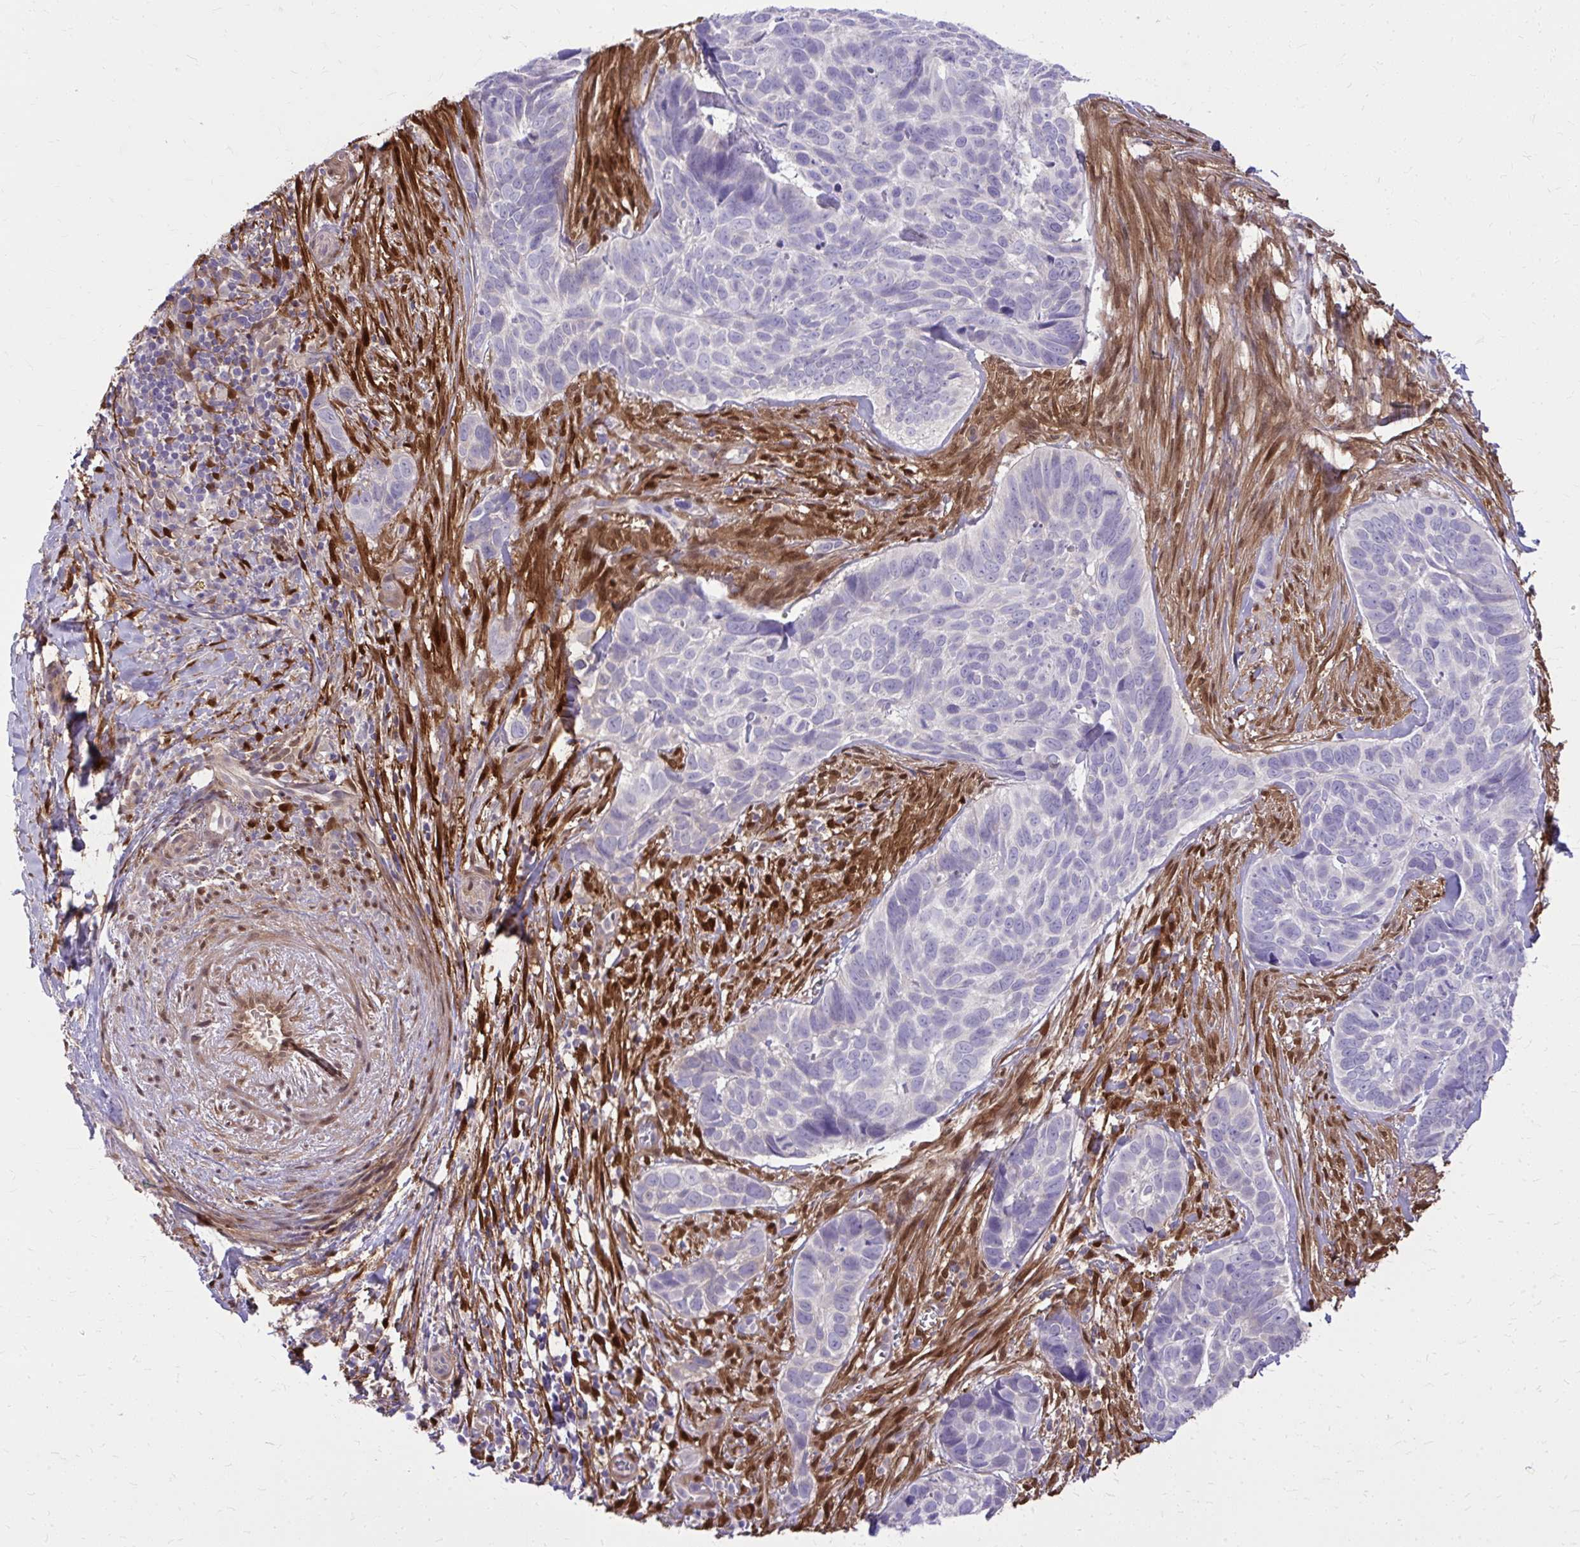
{"staining": {"intensity": "negative", "quantity": "none", "location": "none"}, "tissue": "skin cancer", "cell_type": "Tumor cells", "image_type": "cancer", "snomed": [{"axis": "morphology", "description": "Basal cell carcinoma"}, {"axis": "topography", "description": "Skin"}], "caption": "Tumor cells show no significant staining in skin cancer.", "gene": "NNMT", "patient": {"sex": "female", "age": 82}}